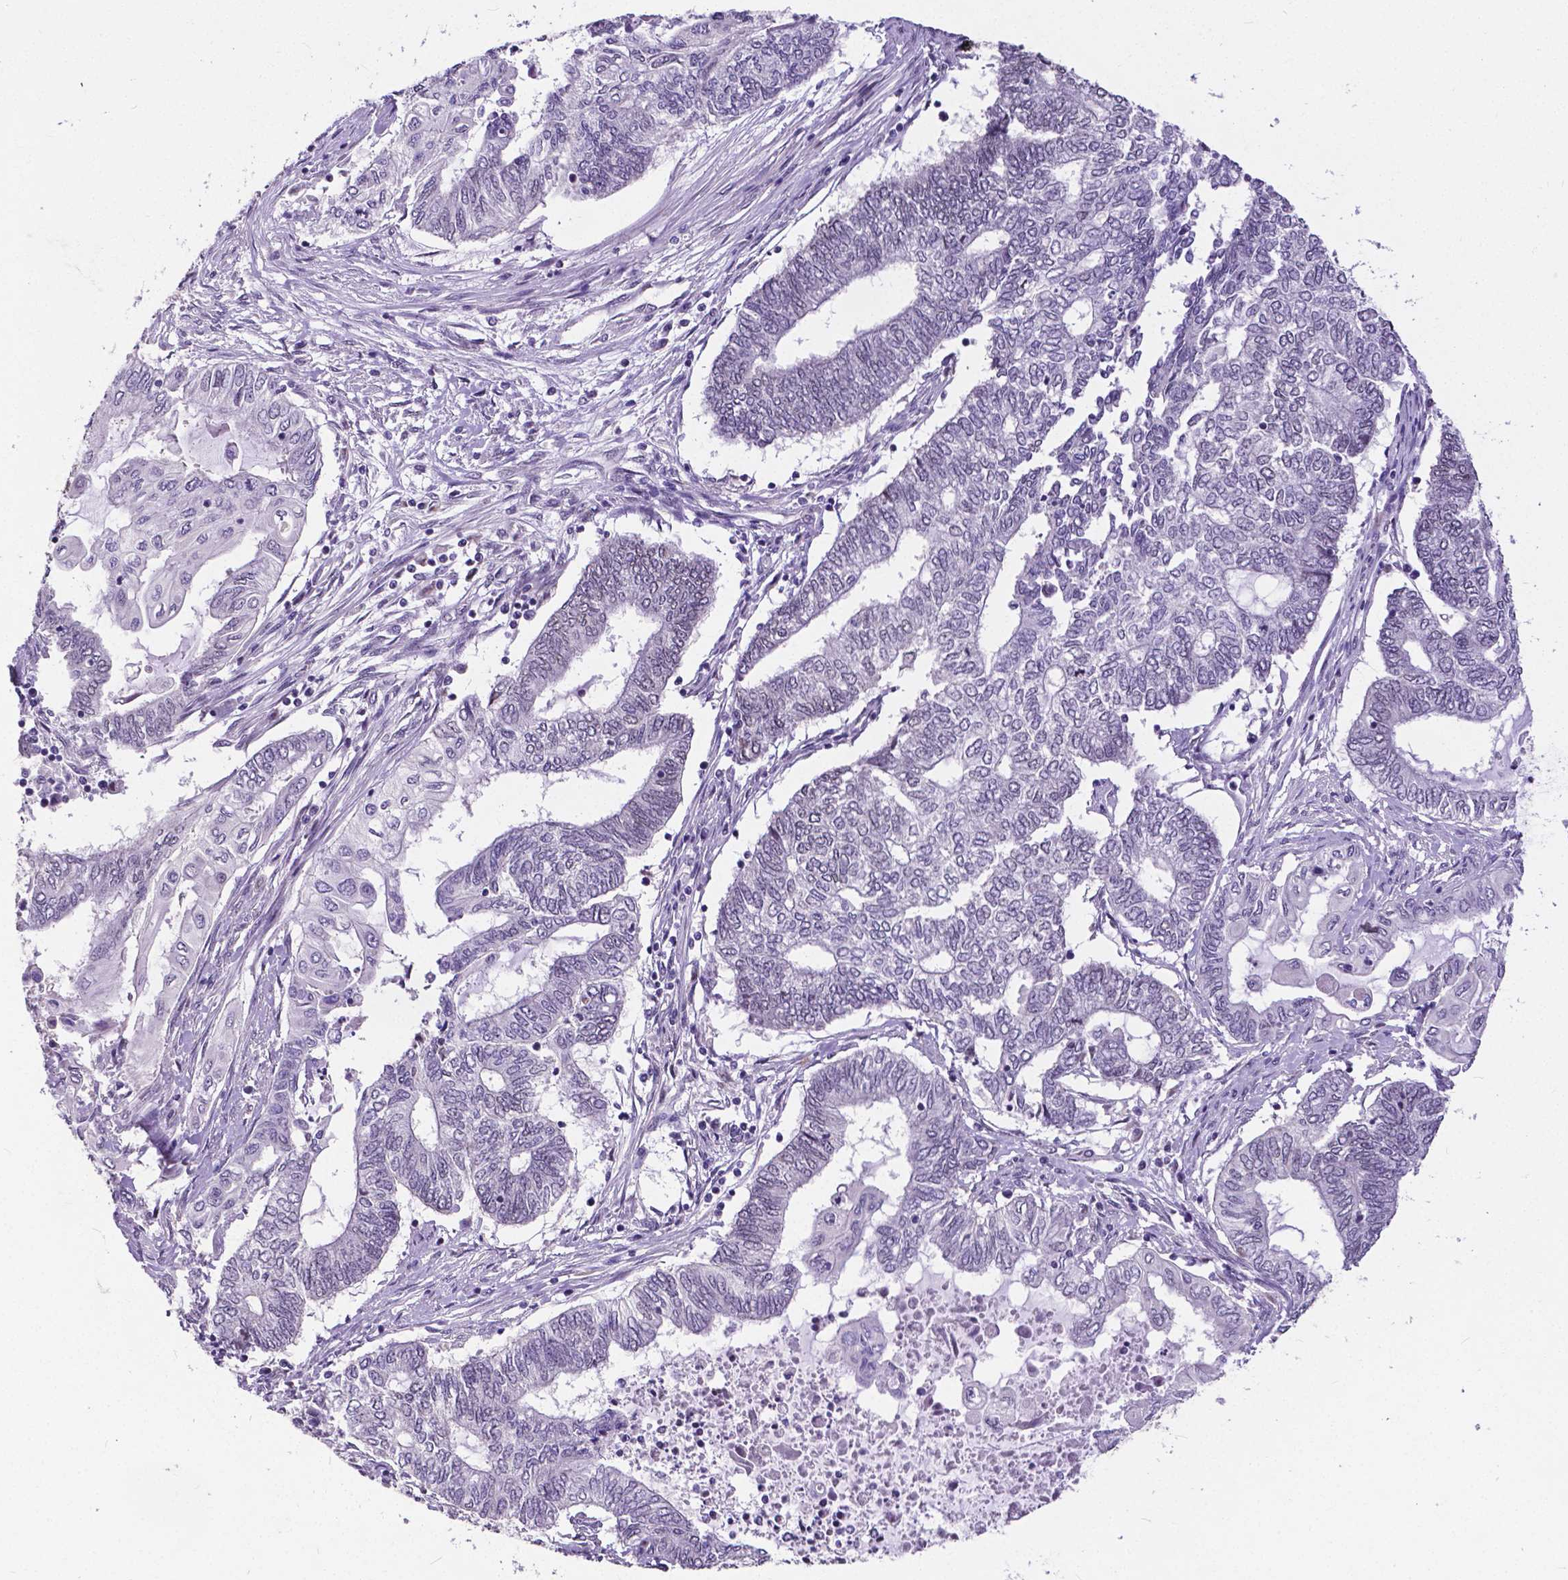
{"staining": {"intensity": "negative", "quantity": "none", "location": "none"}, "tissue": "endometrial cancer", "cell_type": "Tumor cells", "image_type": "cancer", "snomed": [{"axis": "morphology", "description": "Adenocarcinoma, NOS"}, {"axis": "topography", "description": "Uterus"}, {"axis": "topography", "description": "Endometrium"}], "caption": "Immunohistochemistry micrograph of neoplastic tissue: endometrial adenocarcinoma stained with DAB shows no significant protein positivity in tumor cells.", "gene": "ATRX", "patient": {"sex": "female", "age": 70}}